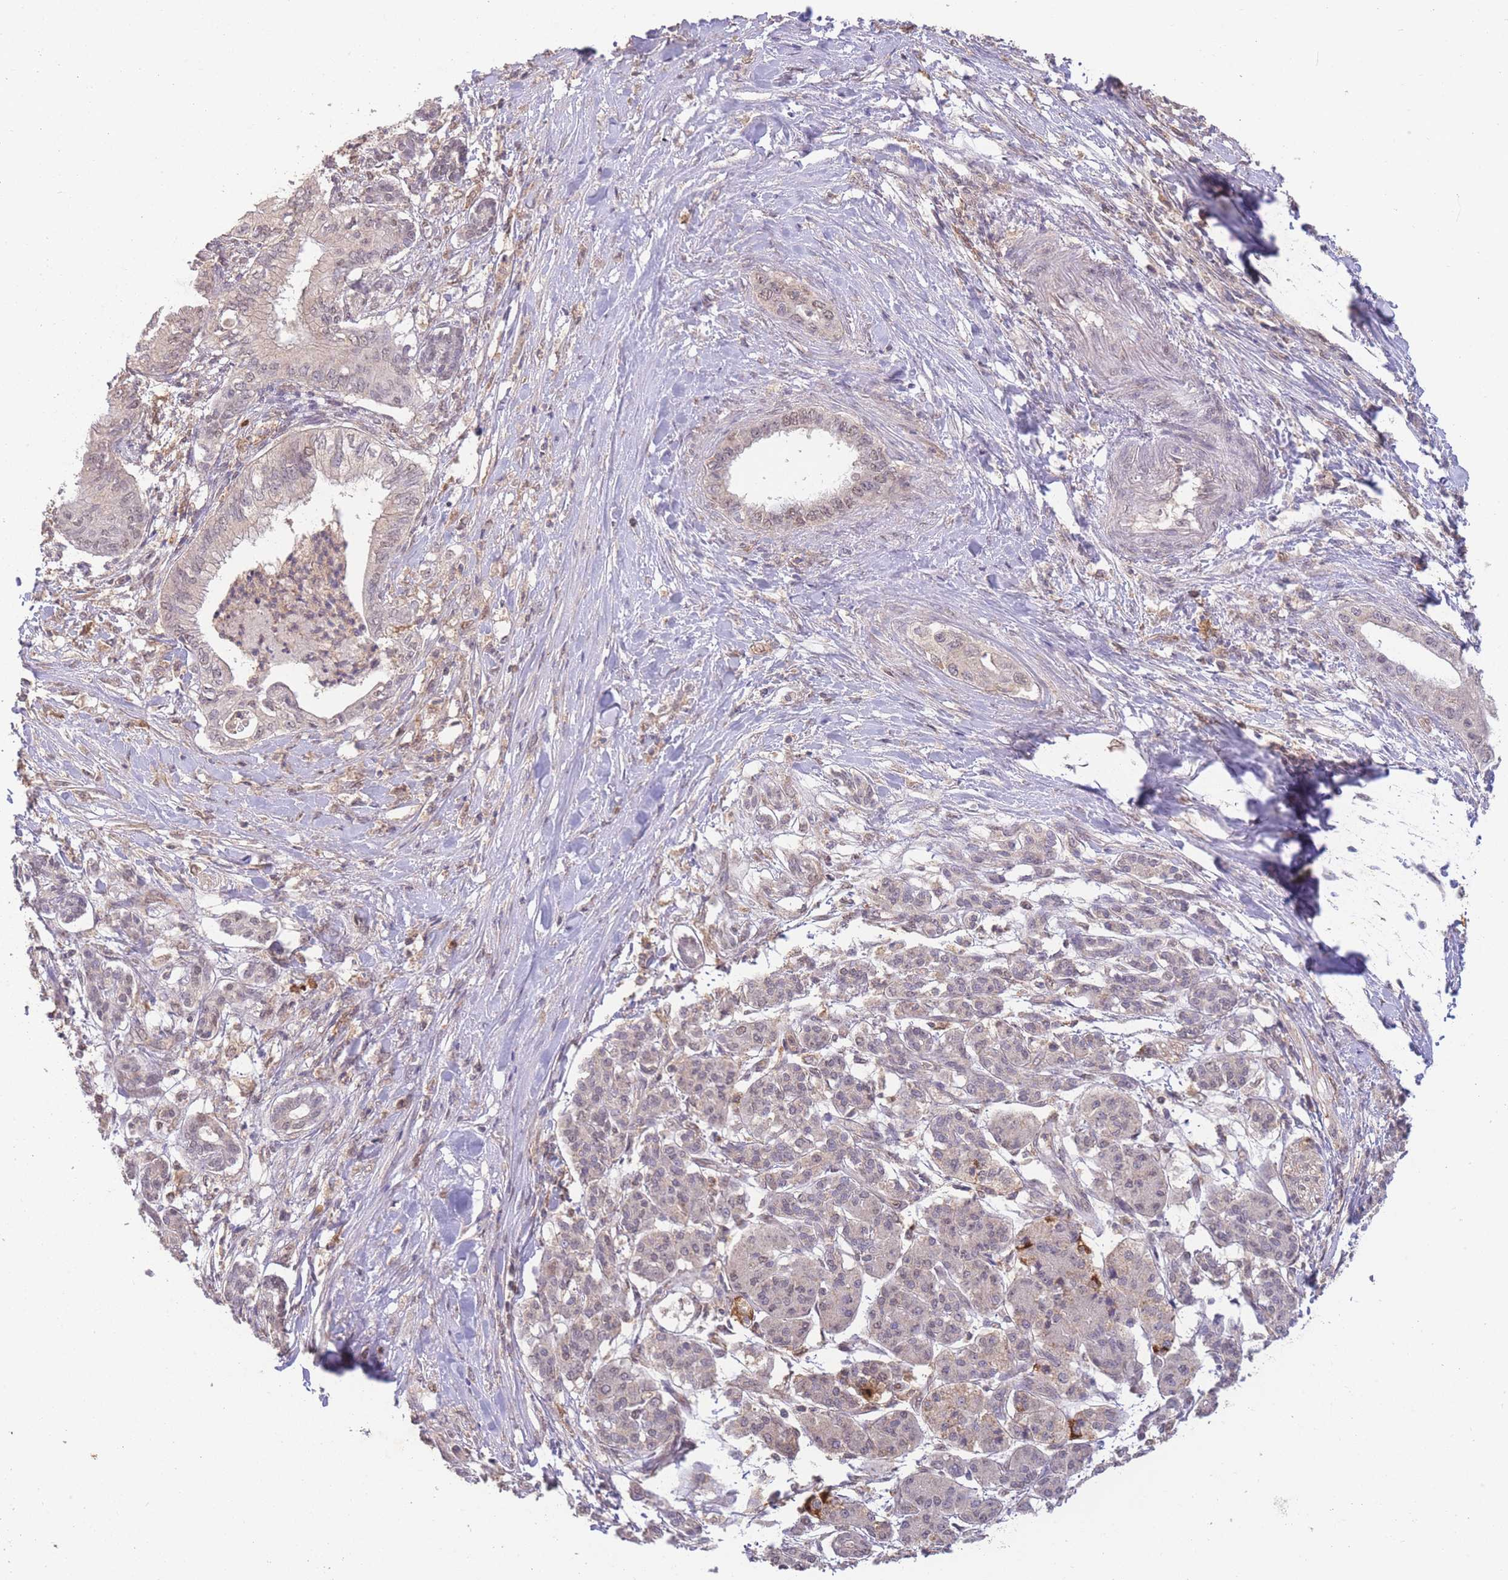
{"staining": {"intensity": "weak", "quantity": "<25%", "location": "nuclear"}, "tissue": "pancreatic cancer", "cell_type": "Tumor cells", "image_type": "cancer", "snomed": [{"axis": "morphology", "description": "Adenocarcinoma, NOS"}, {"axis": "topography", "description": "Pancreas"}], "caption": "IHC image of pancreatic adenocarcinoma stained for a protein (brown), which exhibits no positivity in tumor cells.", "gene": "RNF144B", "patient": {"sex": "male", "age": 58}}